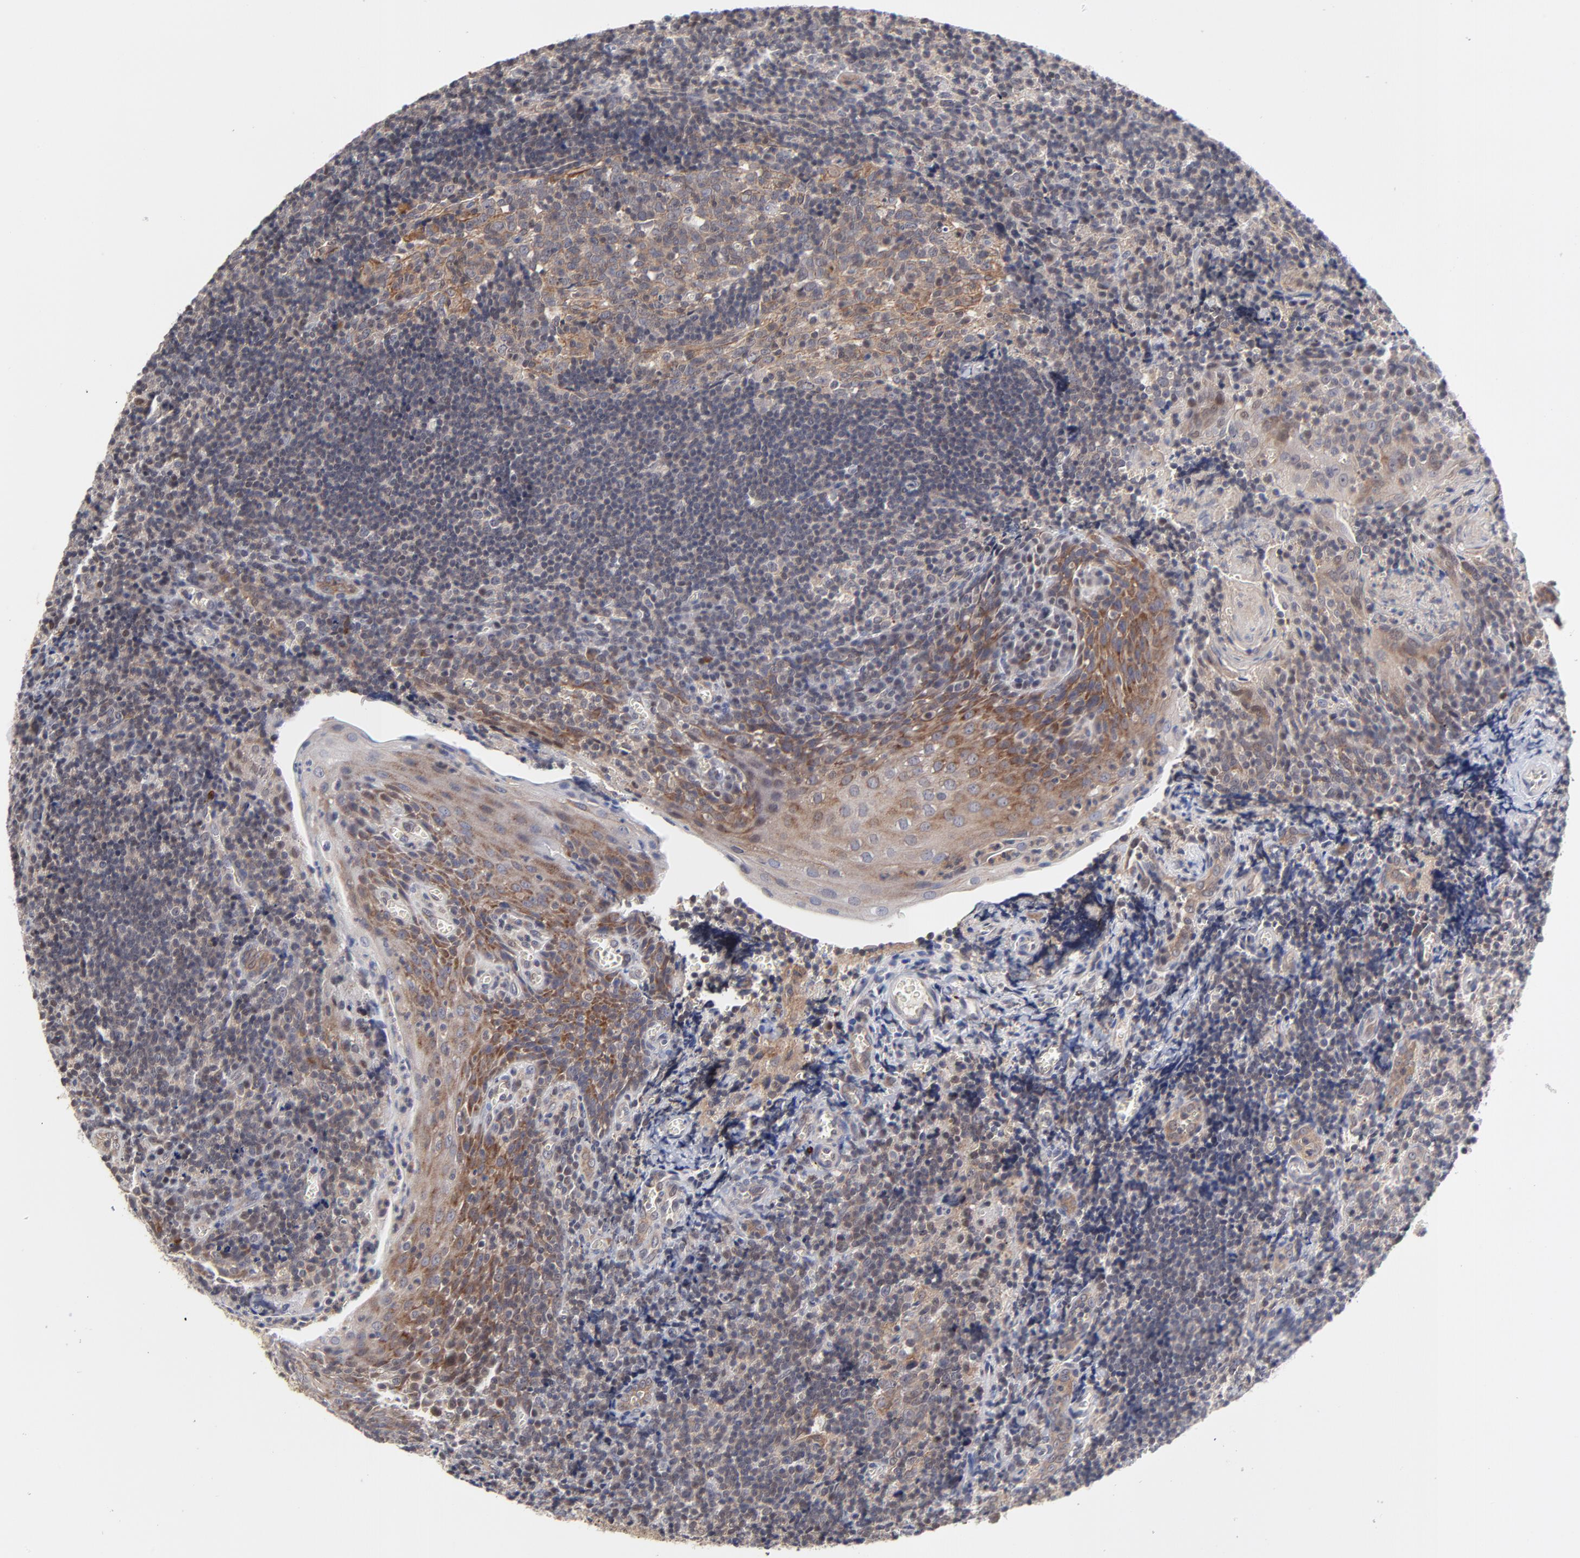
{"staining": {"intensity": "moderate", "quantity": "<25%", "location": "cytoplasmic/membranous"}, "tissue": "tonsil", "cell_type": "Germinal center cells", "image_type": "normal", "snomed": [{"axis": "morphology", "description": "Normal tissue, NOS"}, {"axis": "topography", "description": "Tonsil"}], "caption": "DAB immunohistochemical staining of benign human tonsil reveals moderate cytoplasmic/membranous protein staining in about <25% of germinal center cells. (Brightfield microscopy of DAB IHC at high magnification).", "gene": "ZNF157", "patient": {"sex": "male", "age": 20}}